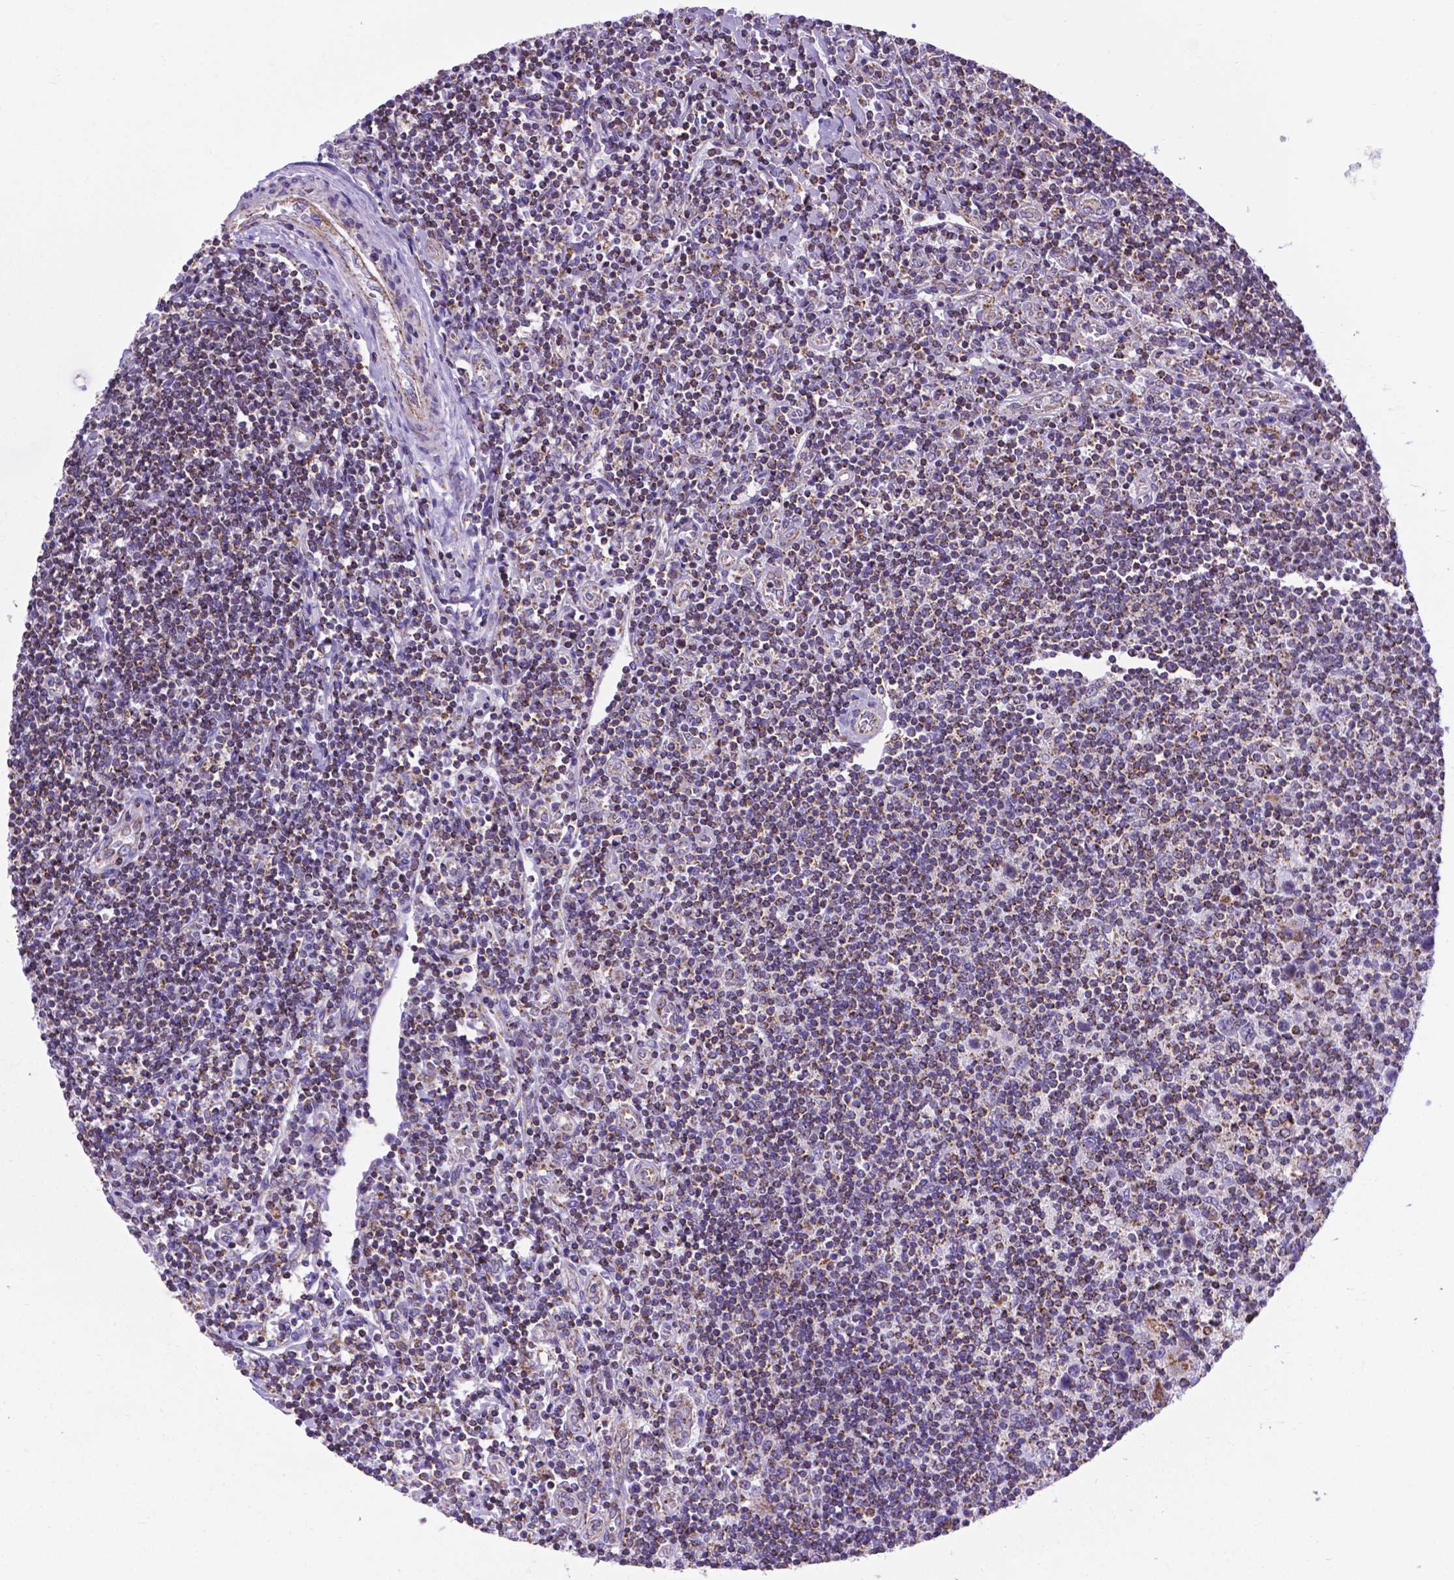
{"staining": {"intensity": "moderate", "quantity": "25%-75%", "location": "cytoplasmic/membranous"}, "tissue": "lymphoma", "cell_type": "Tumor cells", "image_type": "cancer", "snomed": [{"axis": "morphology", "description": "Hodgkin's disease, NOS"}, {"axis": "topography", "description": "Lymph node"}], "caption": "Immunohistochemical staining of Hodgkin's disease shows medium levels of moderate cytoplasmic/membranous protein staining in approximately 25%-75% of tumor cells.", "gene": "POU3F3", "patient": {"sex": "male", "age": 40}}